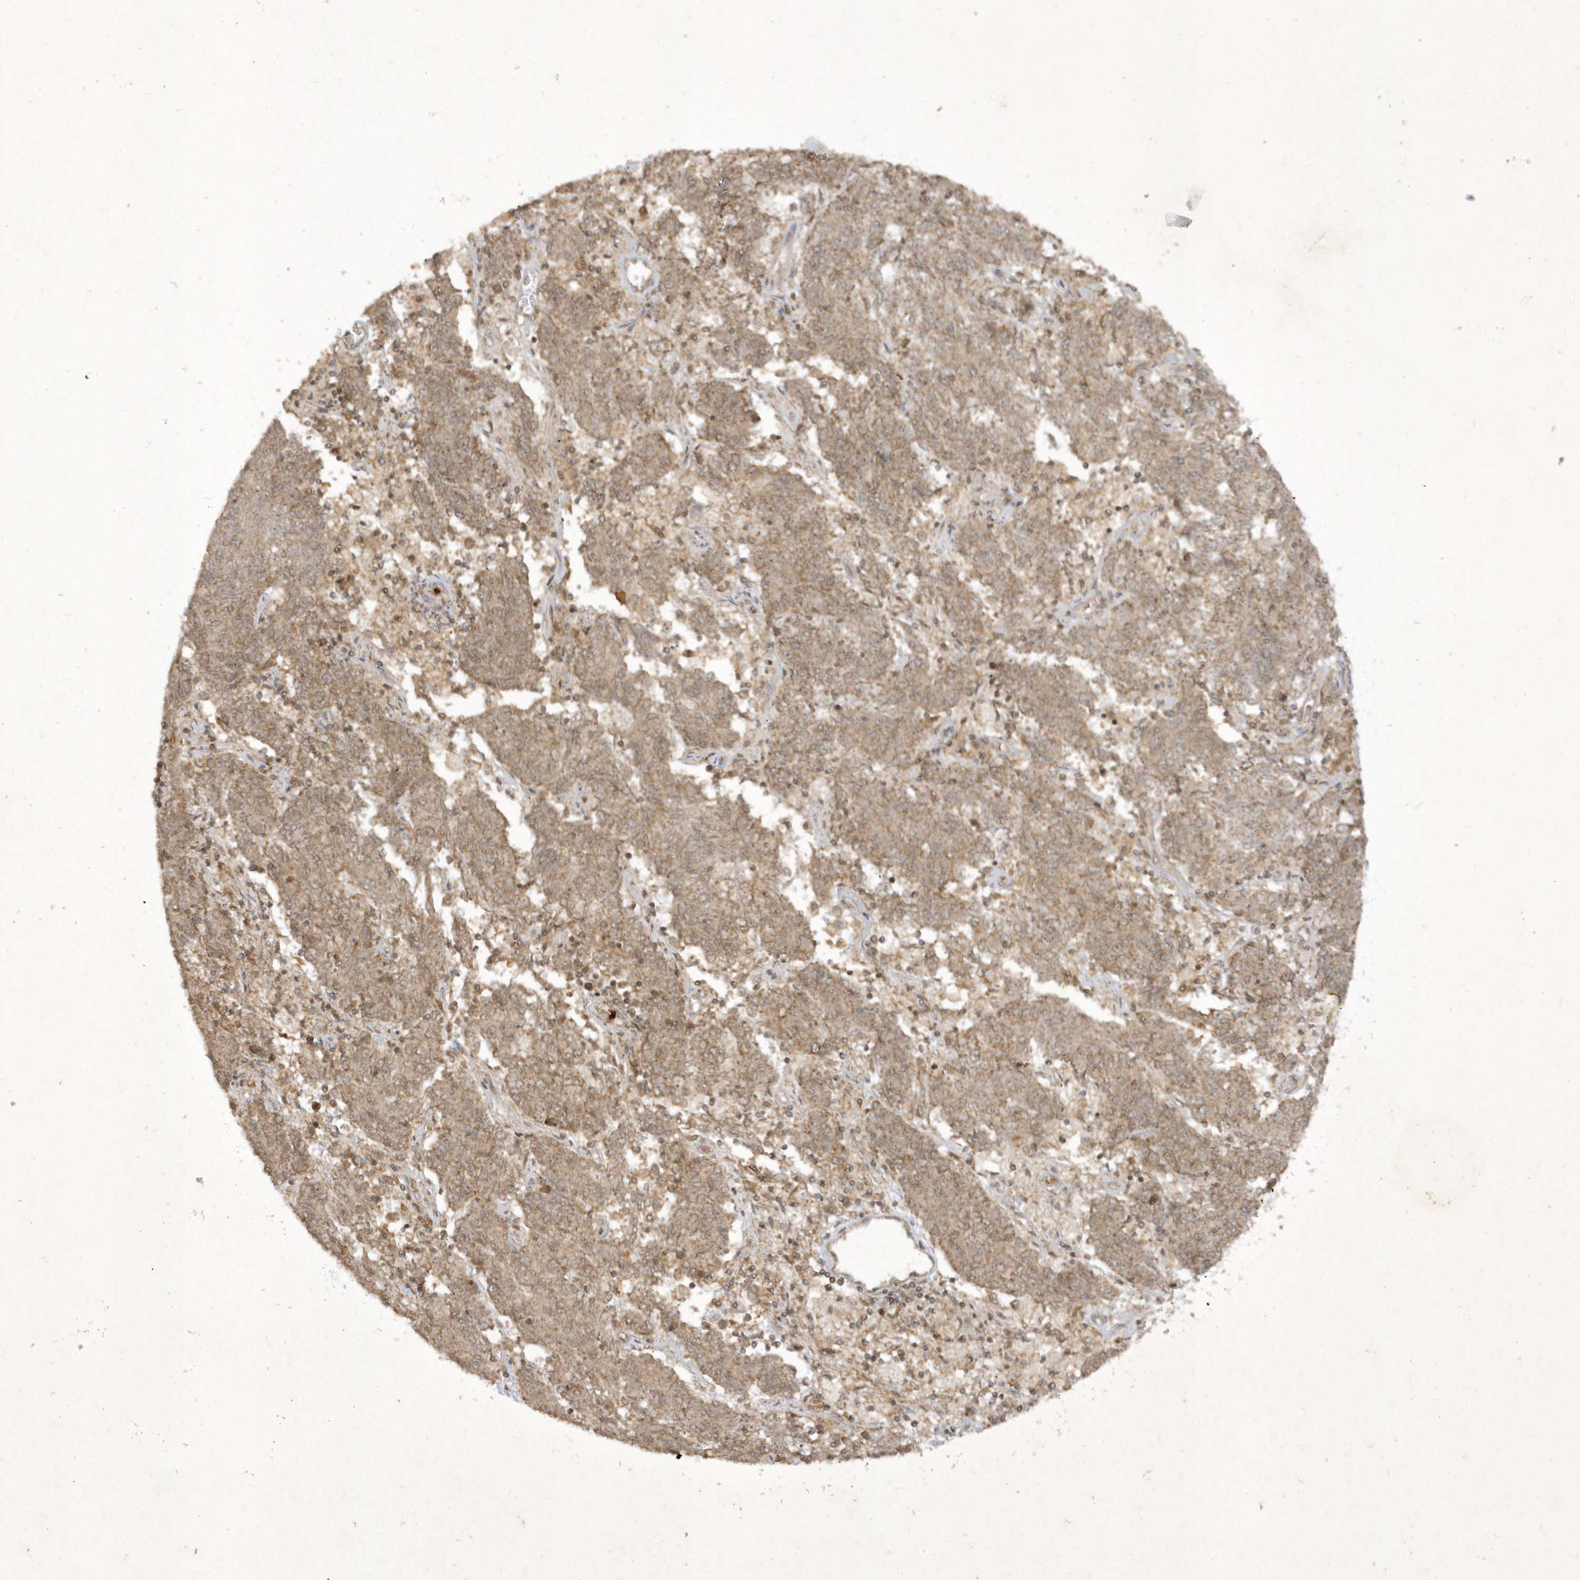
{"staining": {"intensity": "moderate", "quantity": ">75%", "location": "cytoplasmic/membranous"}, "tissue": "endometrial cancer", "cell_type": "Tumor cells", "image_type": "cancer", "snomed": [{"axis": "morphology", "description": "Adenocarcinoma, NOS"}, {"axis": "topography", "description": "Endometrium"}], "caption": "Immunohistochemical staining of endometrial cancer (adenocarcinoma) shows medium levels of moderate cytoplasmic/membranous positivity in approximately >75% of tumor cells.", "gene": "ZNF213", "patient": {"sex": "female", "age": 80}}